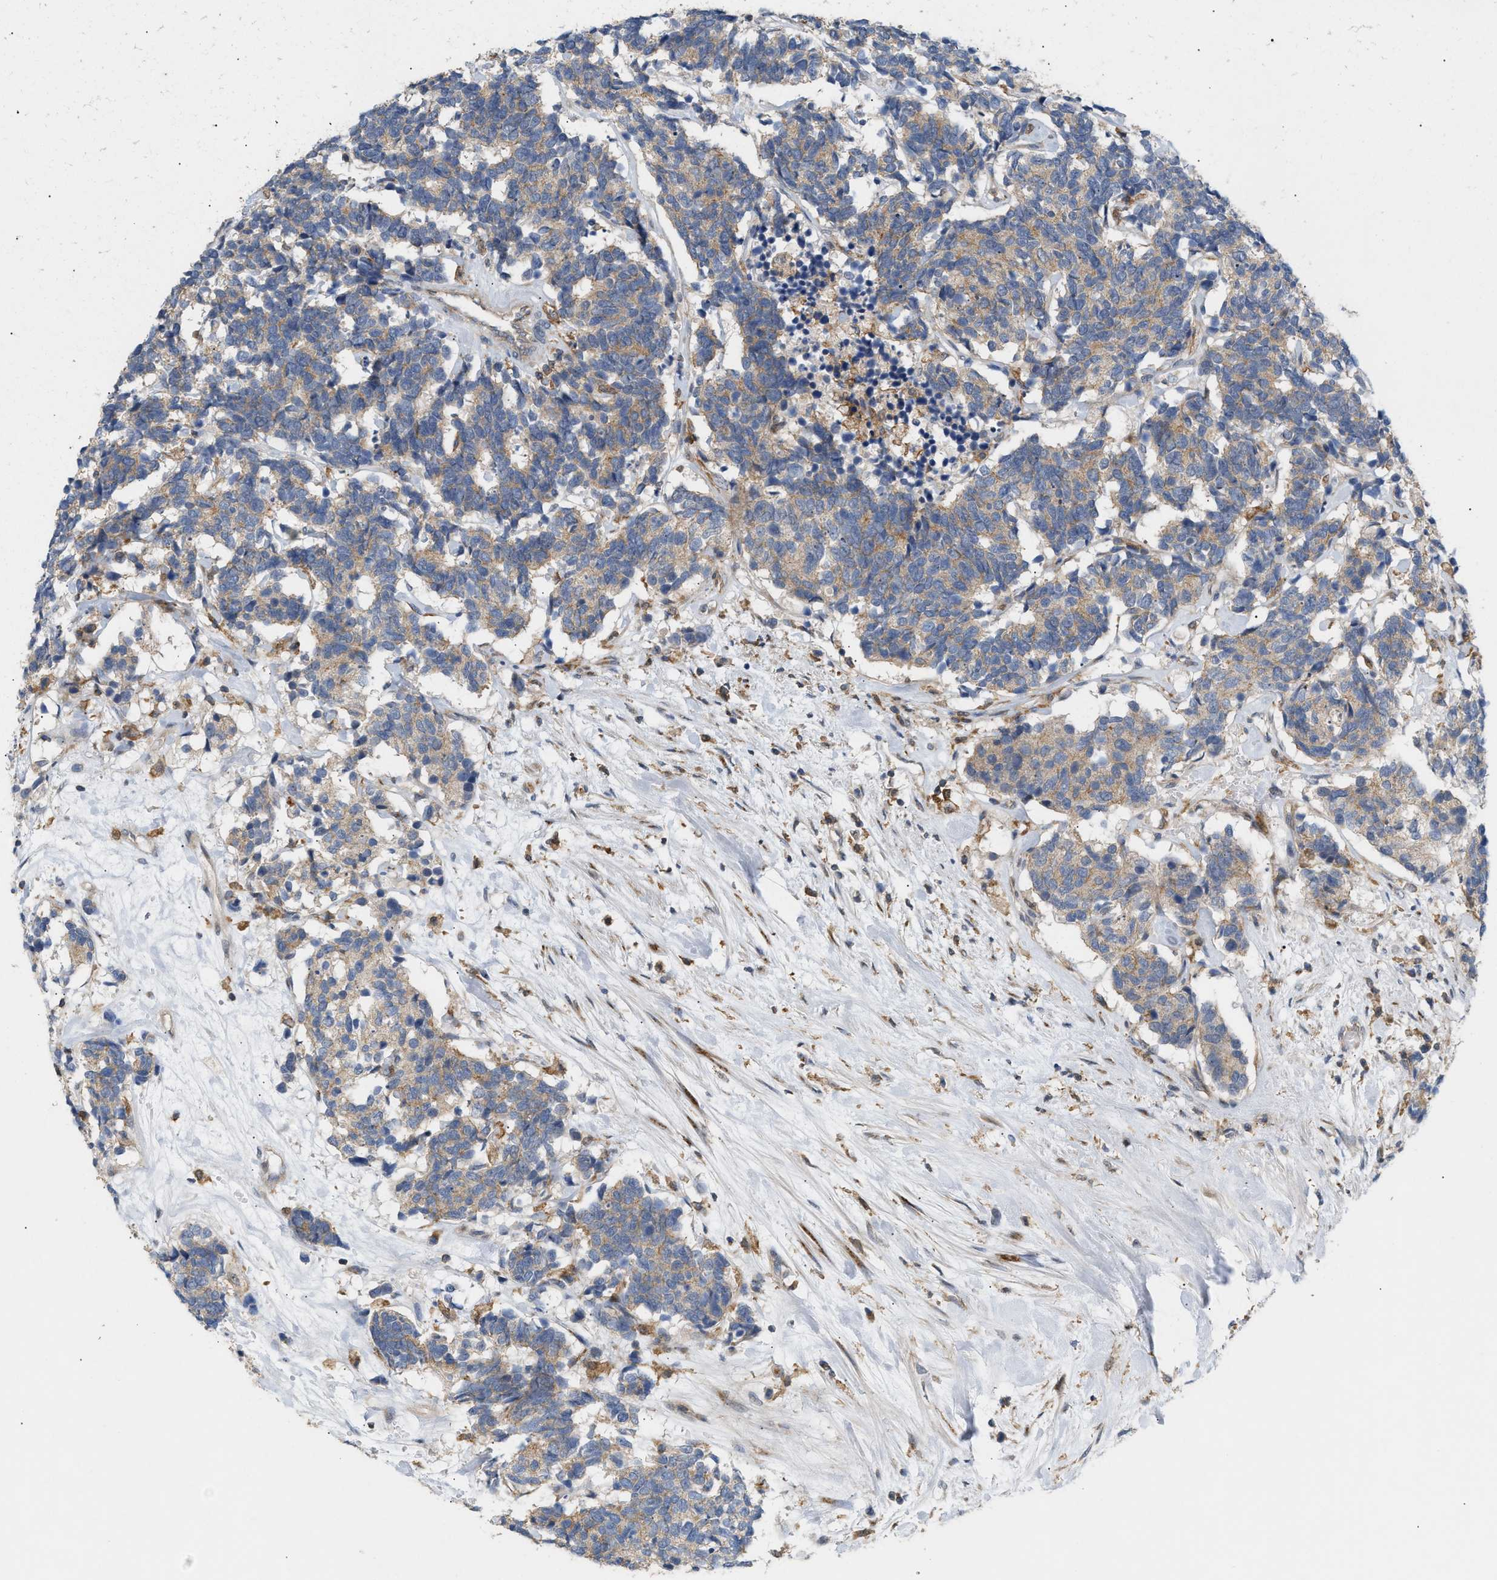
{"staining": {"intensity": "weak", "quantity": ">75%", "location": "cytoplasmic/membranous"}, "tissue": "carcinoid", "cell_type": "Tumor cells", "image_type": "cancer", "snomed": [{"axis": "morphology", "description": "Carcinoma, NOS"}, {"axis": "morphology", "description": "Carcinoid, malignant, NOS"}, {"axis": "topography", "description": "Urinary bladder"}], "caption": "Carcinoid stained with a protein marker exhibits weak staining in tumor cells.", "gene": "DBNL", "patient": {"sex": "male", "age": 57}}